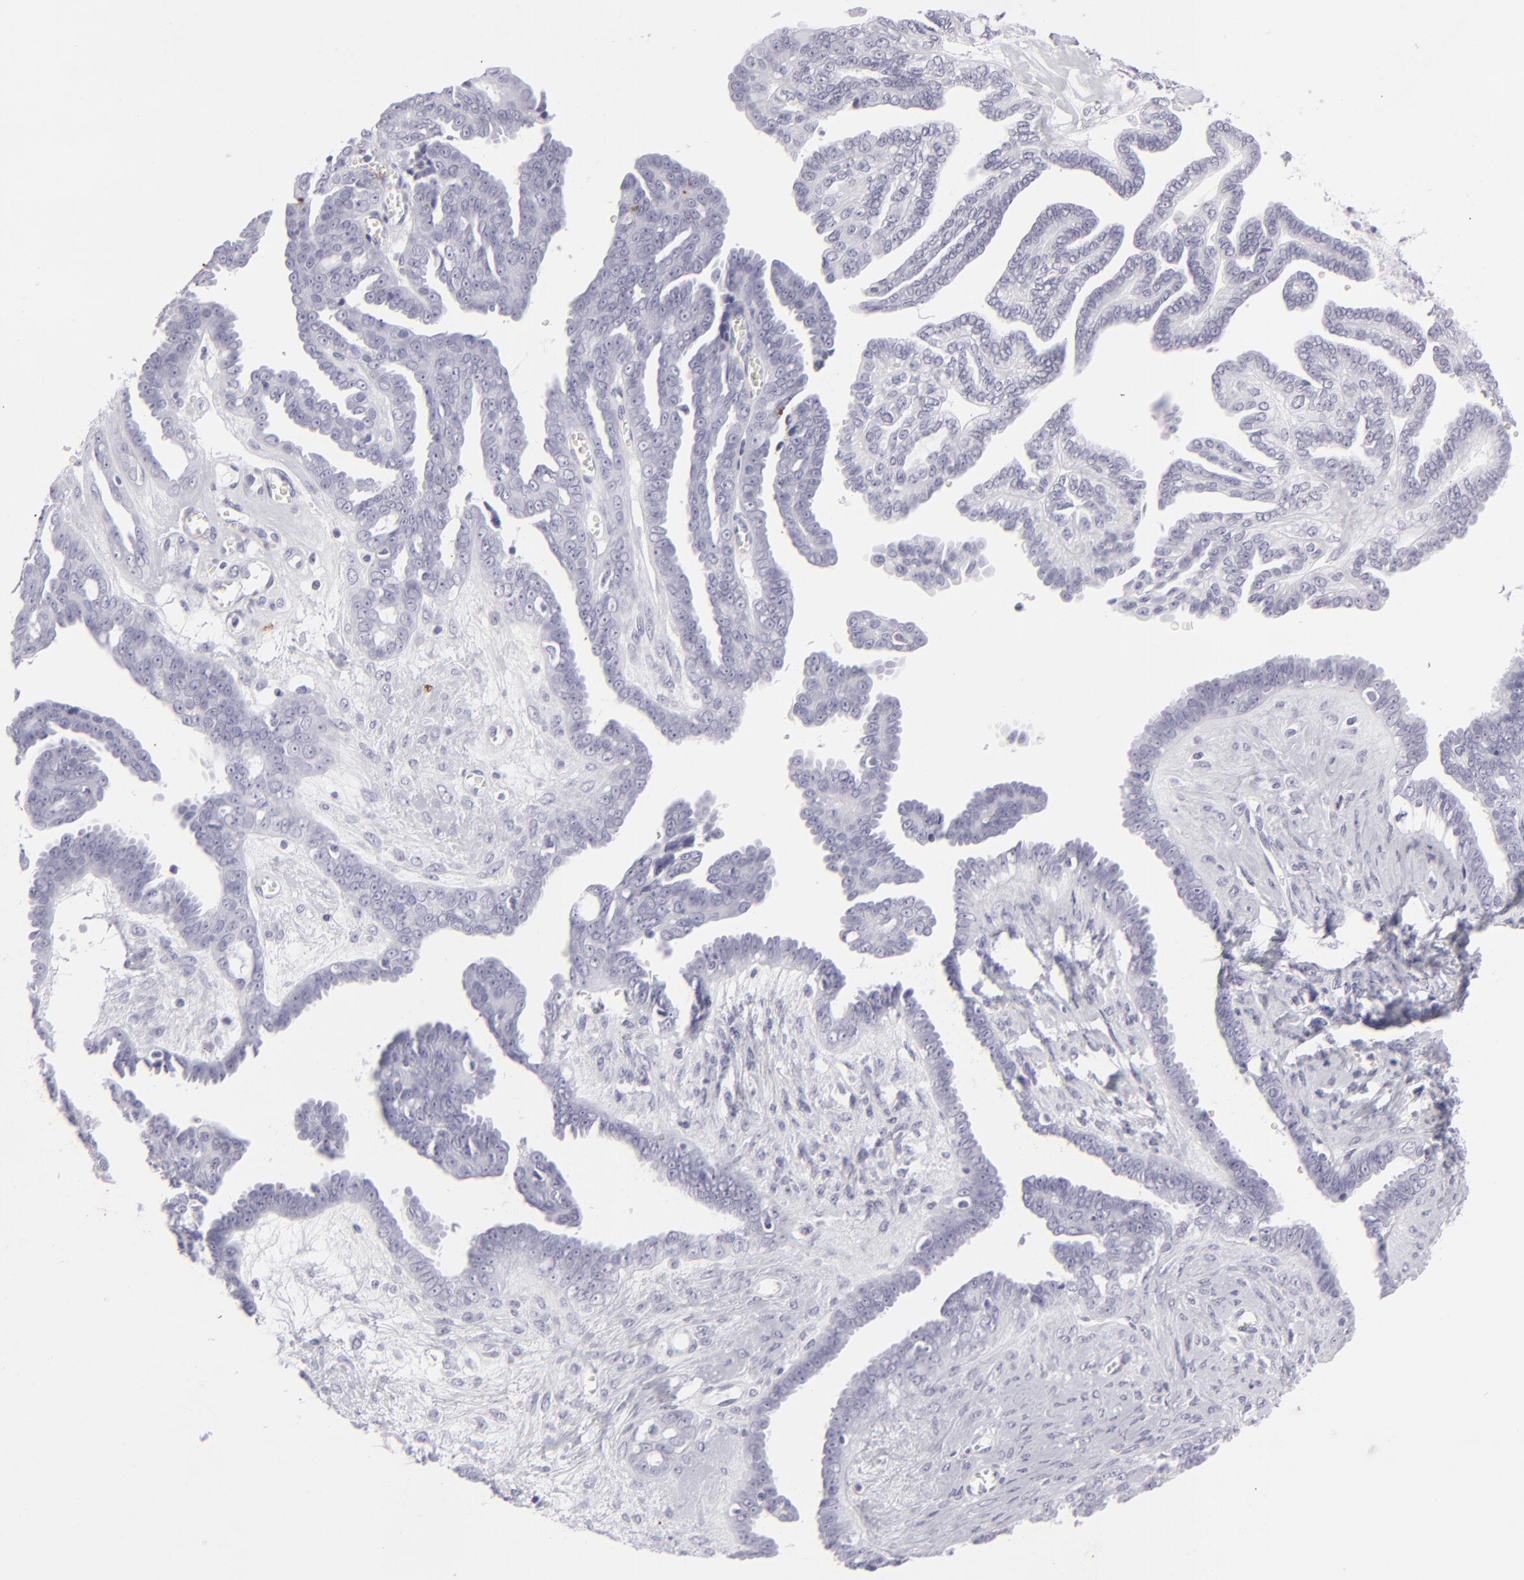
{"staining": {"intensity": "negative", "quantity": "none", "location": "none"}, "tissue": "ovarian cancer", "cell_type": "Tumor cells", "image_type": "cancer", "snomed": [{"axis": "morphology", "description": "Cystadenocarcinoma, serous, NOS"}, {"axis": "topography", "description": "Ovary"}], "caption": "Micrograph shows no protein staining in tumor cells of ovarian cancer tissue.", "gene": "KRT1", "patient": {"sex": "female", "age": 71}}